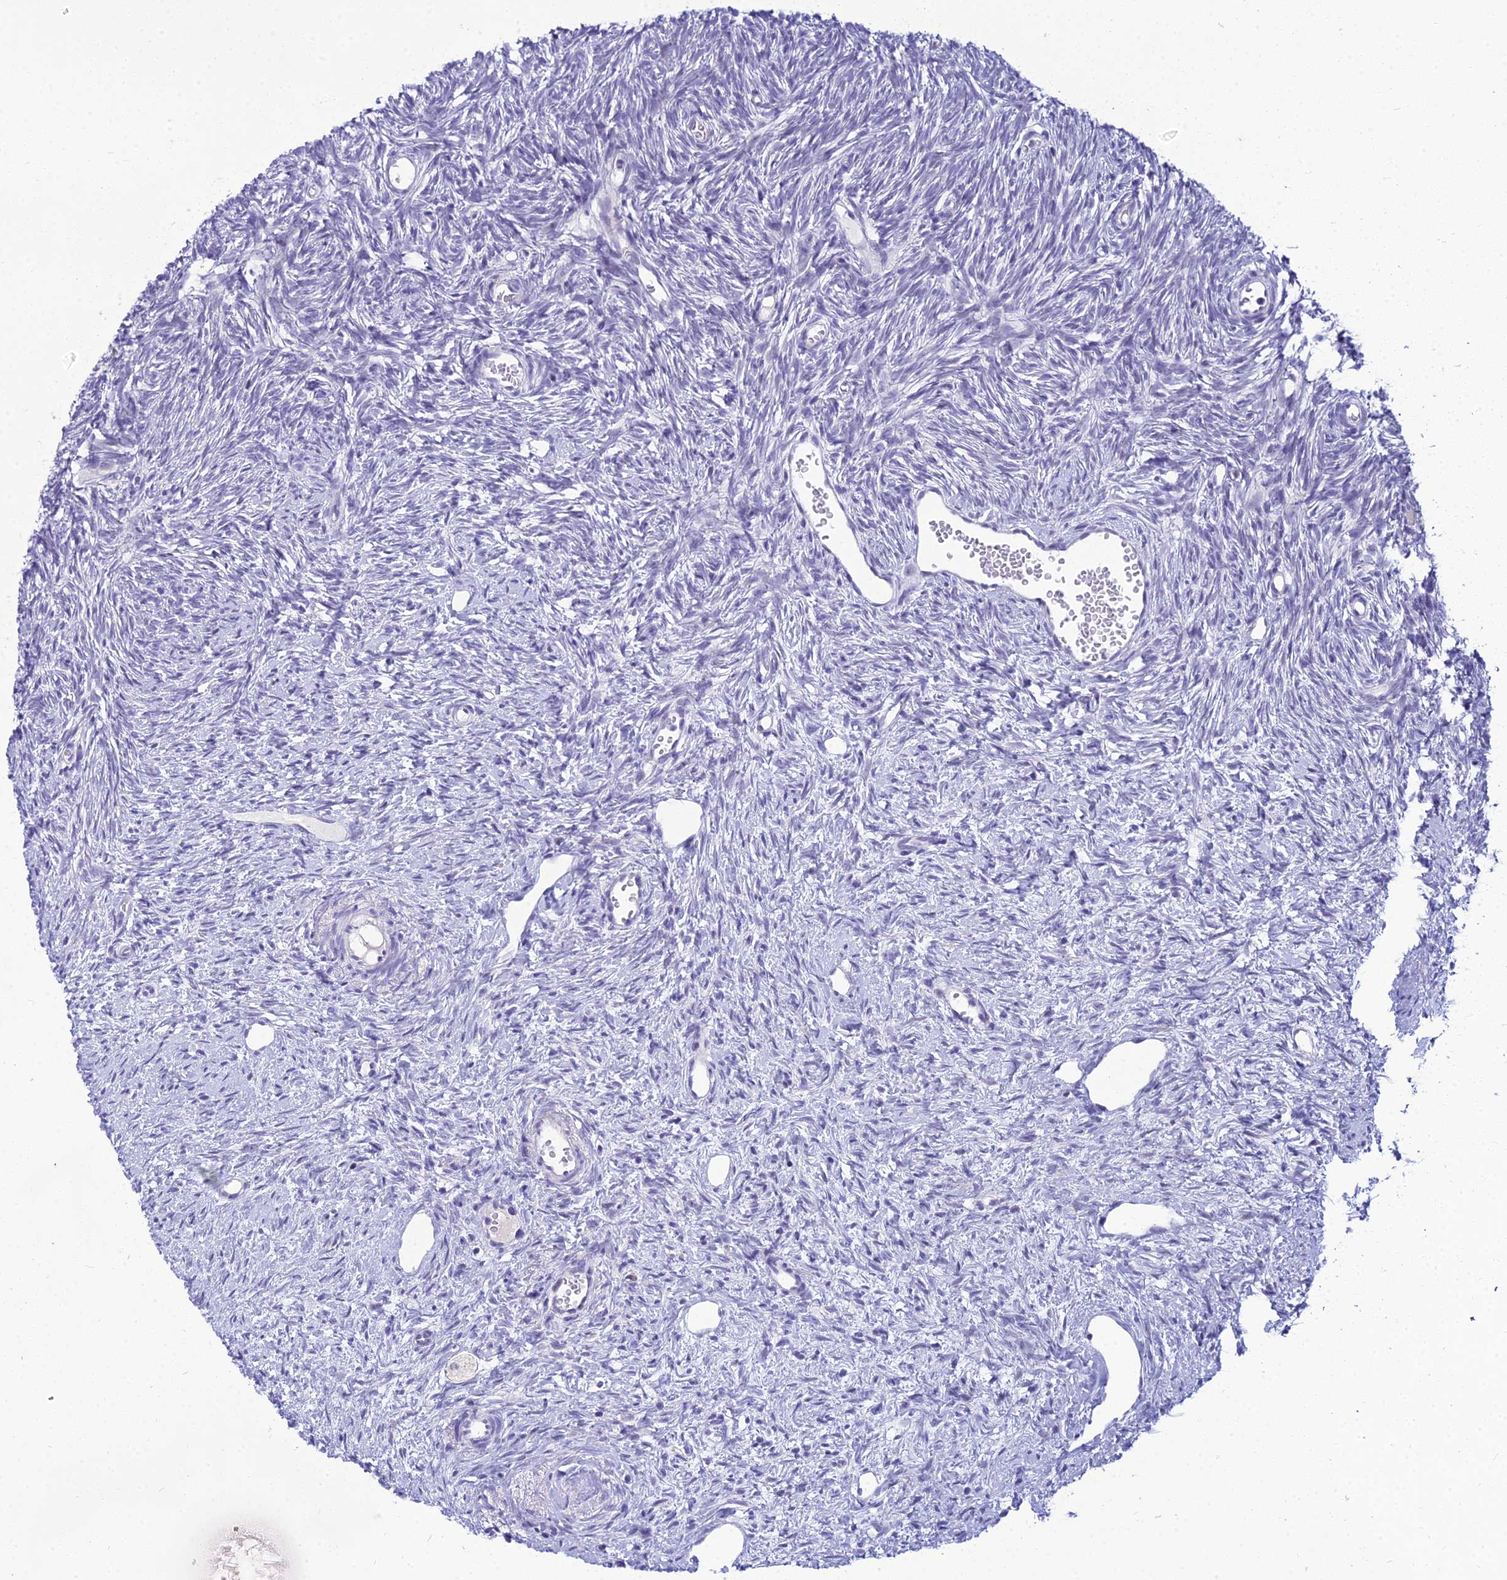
{"staining": {"intensity": "weak", "quantity": "<25%", "location": "cytoplasmic/membranous"}, "tissue": "ovary", "cell_type": "Follicle cells", "image_type": "normal", "snomed": [{"axis": "morphology", "description": "Normal tissue, NOS"}, {"axis": "topography", "description": "Ovary"}], "caption": "DAB immunohistochemical staining of normal human ovary exhibits no significant staining in follicle cells.", "gene": "ZMIZ1", "patient": {"sex": "female", "age": 51}}